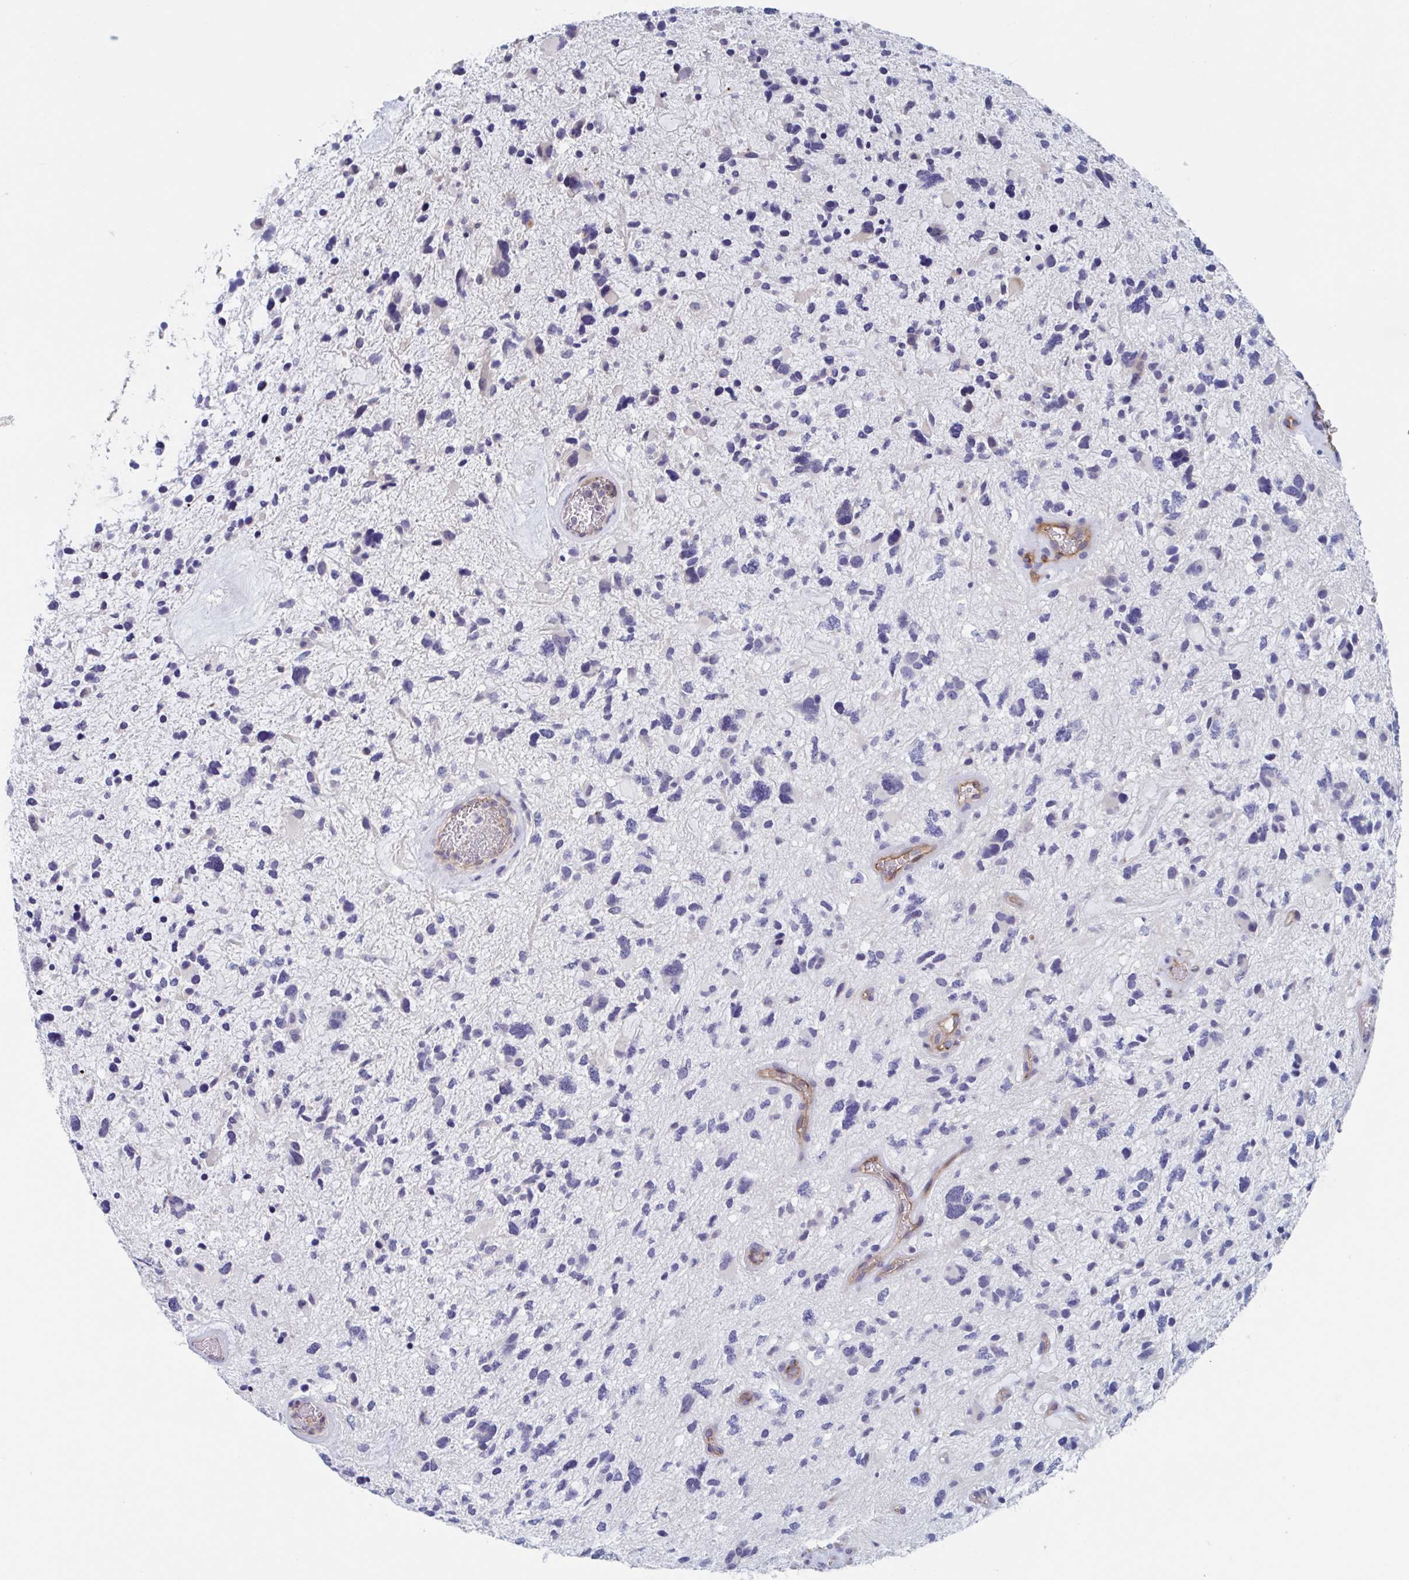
{"staining": {"intensity": "negative", "quantity": "none", "location": "none"}, "tissue": "glioma", "cell_type": "Tumor cells", "image_type": "cancer", "snomed": [{"axis": "morphology", "description": "Glioma, malignant, High grade"}, {"axis": "topography", "description": "Brain"}], "caption": "Immunohistochemical staining of human high-grade glioma (malignant) displays no significant positivity in tumor cells. (DAB immunohistochemistry visualized using brightfield microscopy, high magnification).", "gene": "ST14", "patient": {"sex": "female", "age": 11}}